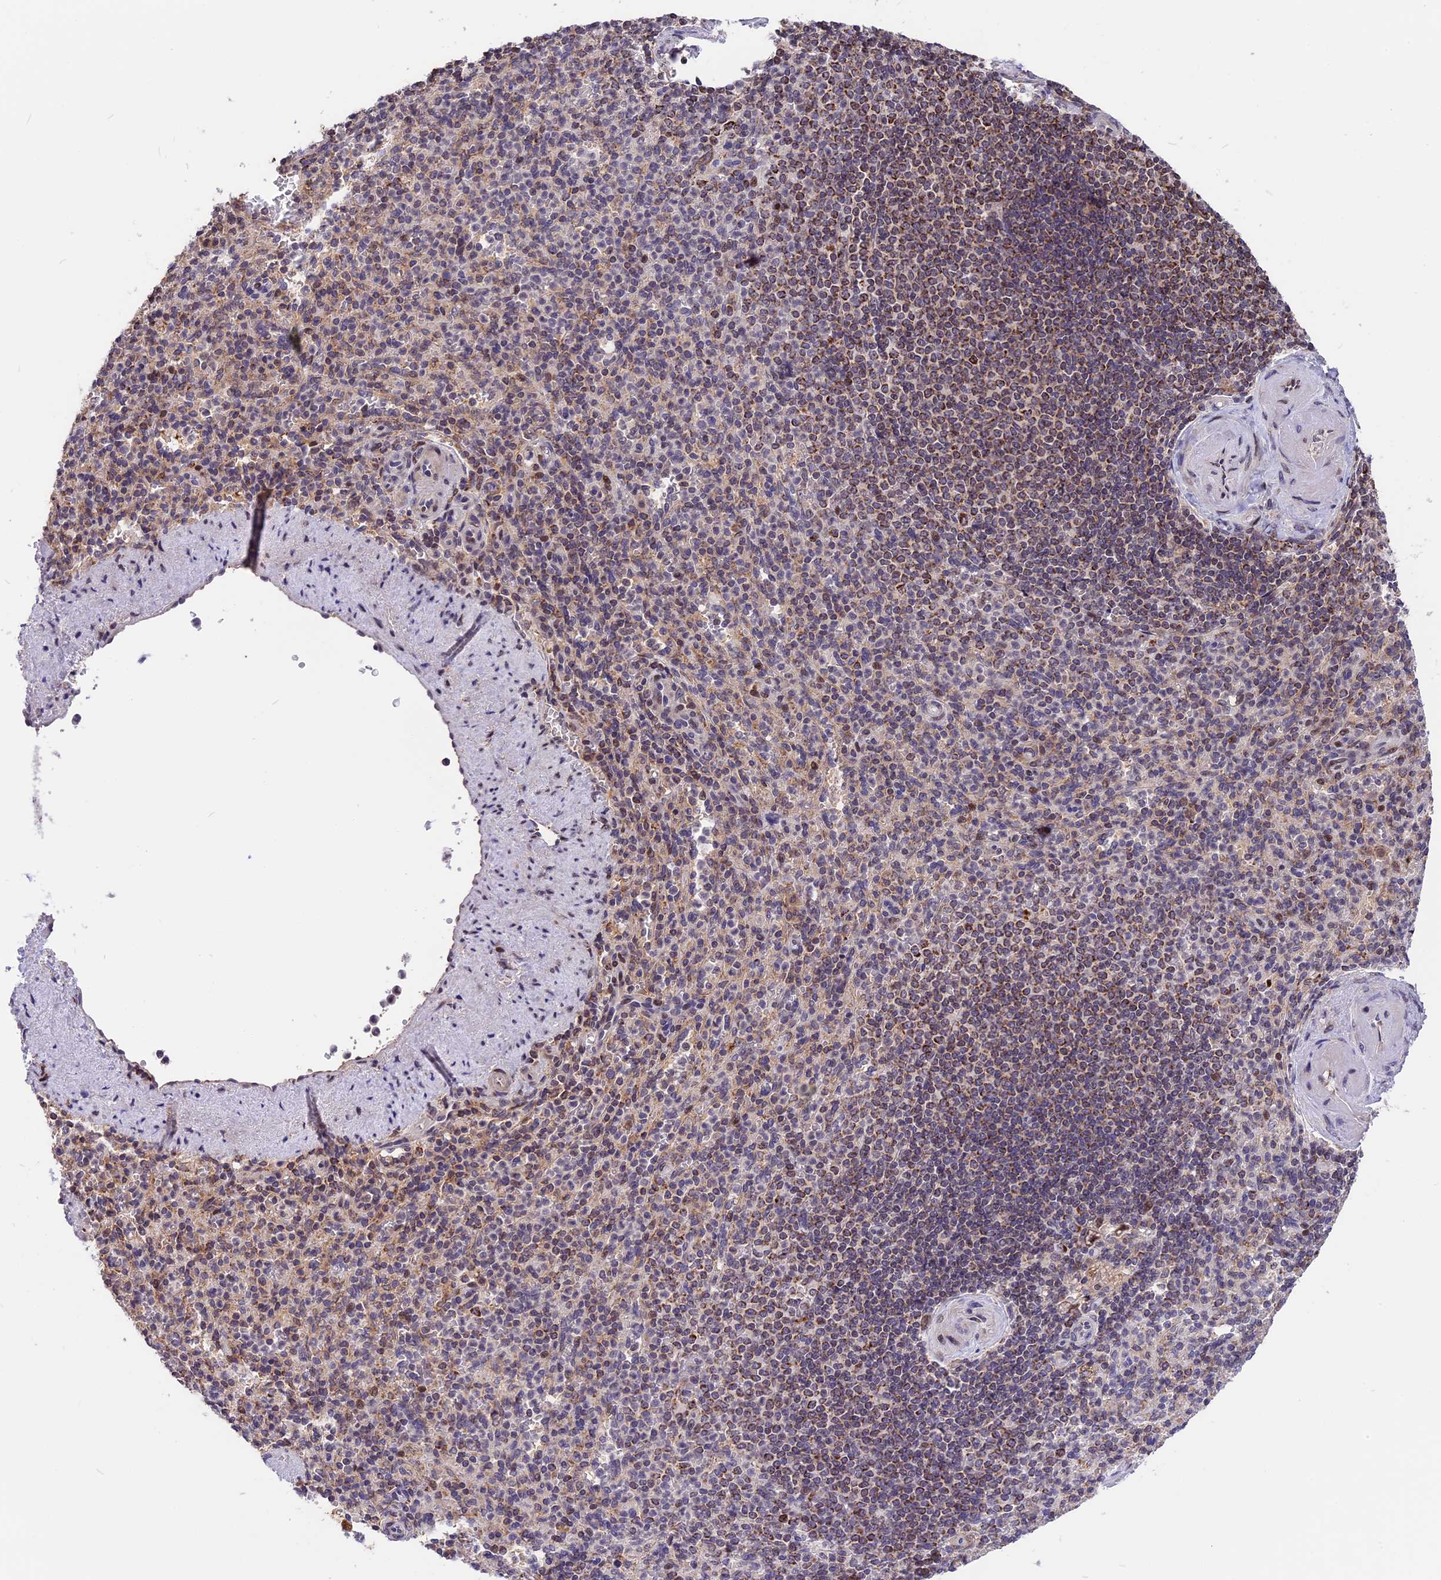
{"staining": {"intensity": "moderate", "quantity": "25%-75%", "location": "cytoplasmic/membranous,nuclear"}, "tissue": "spleen", "cell_type": "Cells in red pulp", "image_type": "normal", "snomed": [{"axis": "morphology", "description": "Normal tissue, NOS"}, {"axis": "topography", "description": "Spleen"}], "caption": "Immunohistochemistry (IHC) (DAB) staining of unremarkable human spleen demonstrates moderate cytoplasmic/membranous,nuclear protein staining in about 25%-75% of cells in red pulp. (DAB IHC, brown staining for protein, blue staining for nuclei).", "gene": "RERGL", "patient": {"sex": "female", "age": 74}}